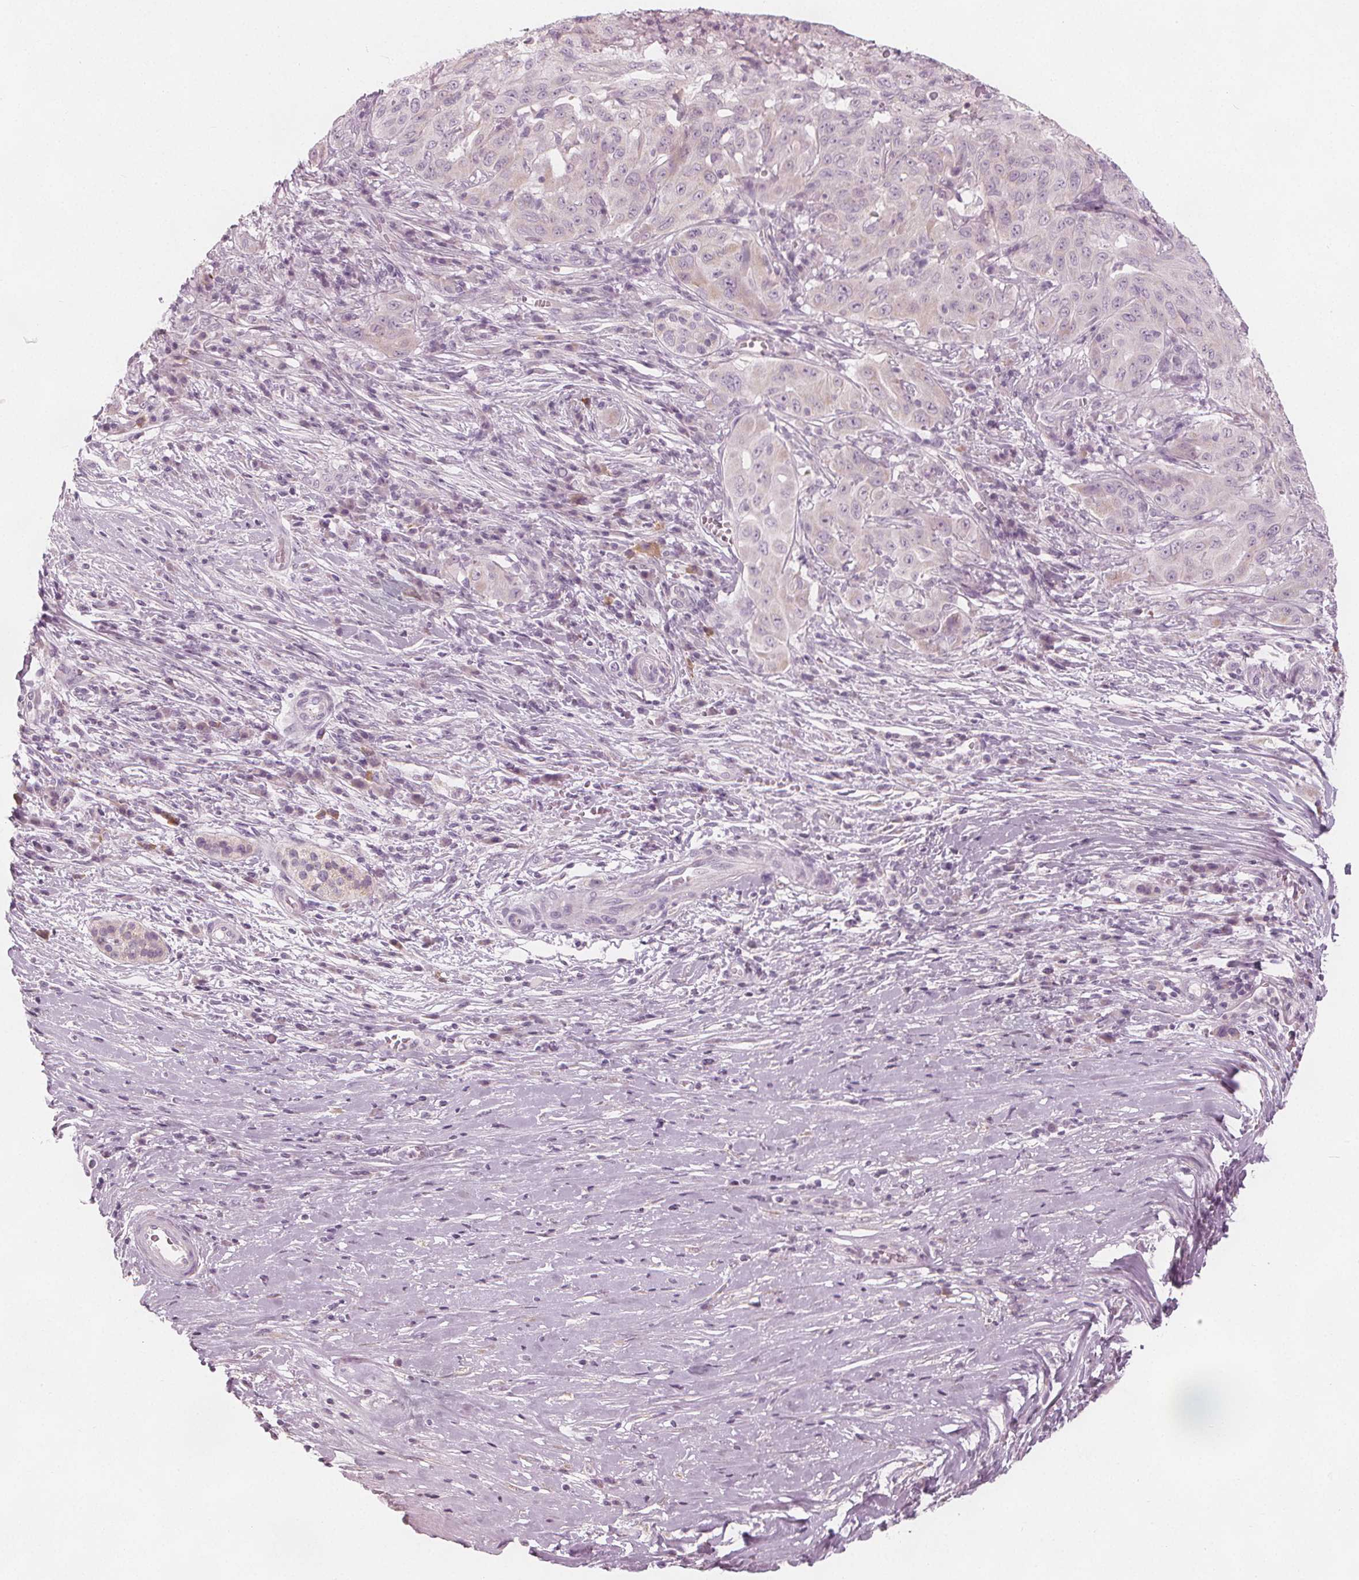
{"staining": {"intensity": "negative", "quantity": "none", "location": "none"}, "tissue": "pancreatic cancer", "cell_type": "Tumor cells", "image_type": "cancer", "snomed": [{"axis": "morphology", "description": "Adenocarcinoma, NOS"}, {"axis": "topography", "description": "Pancreas"}], "caption": "Immunohistochemical staining of human pancreatic adenocarcinoma reveals no significant staining in tumor cells.", "gene": "BRSK1", "patient": {"sex": "male", "age": 63}}